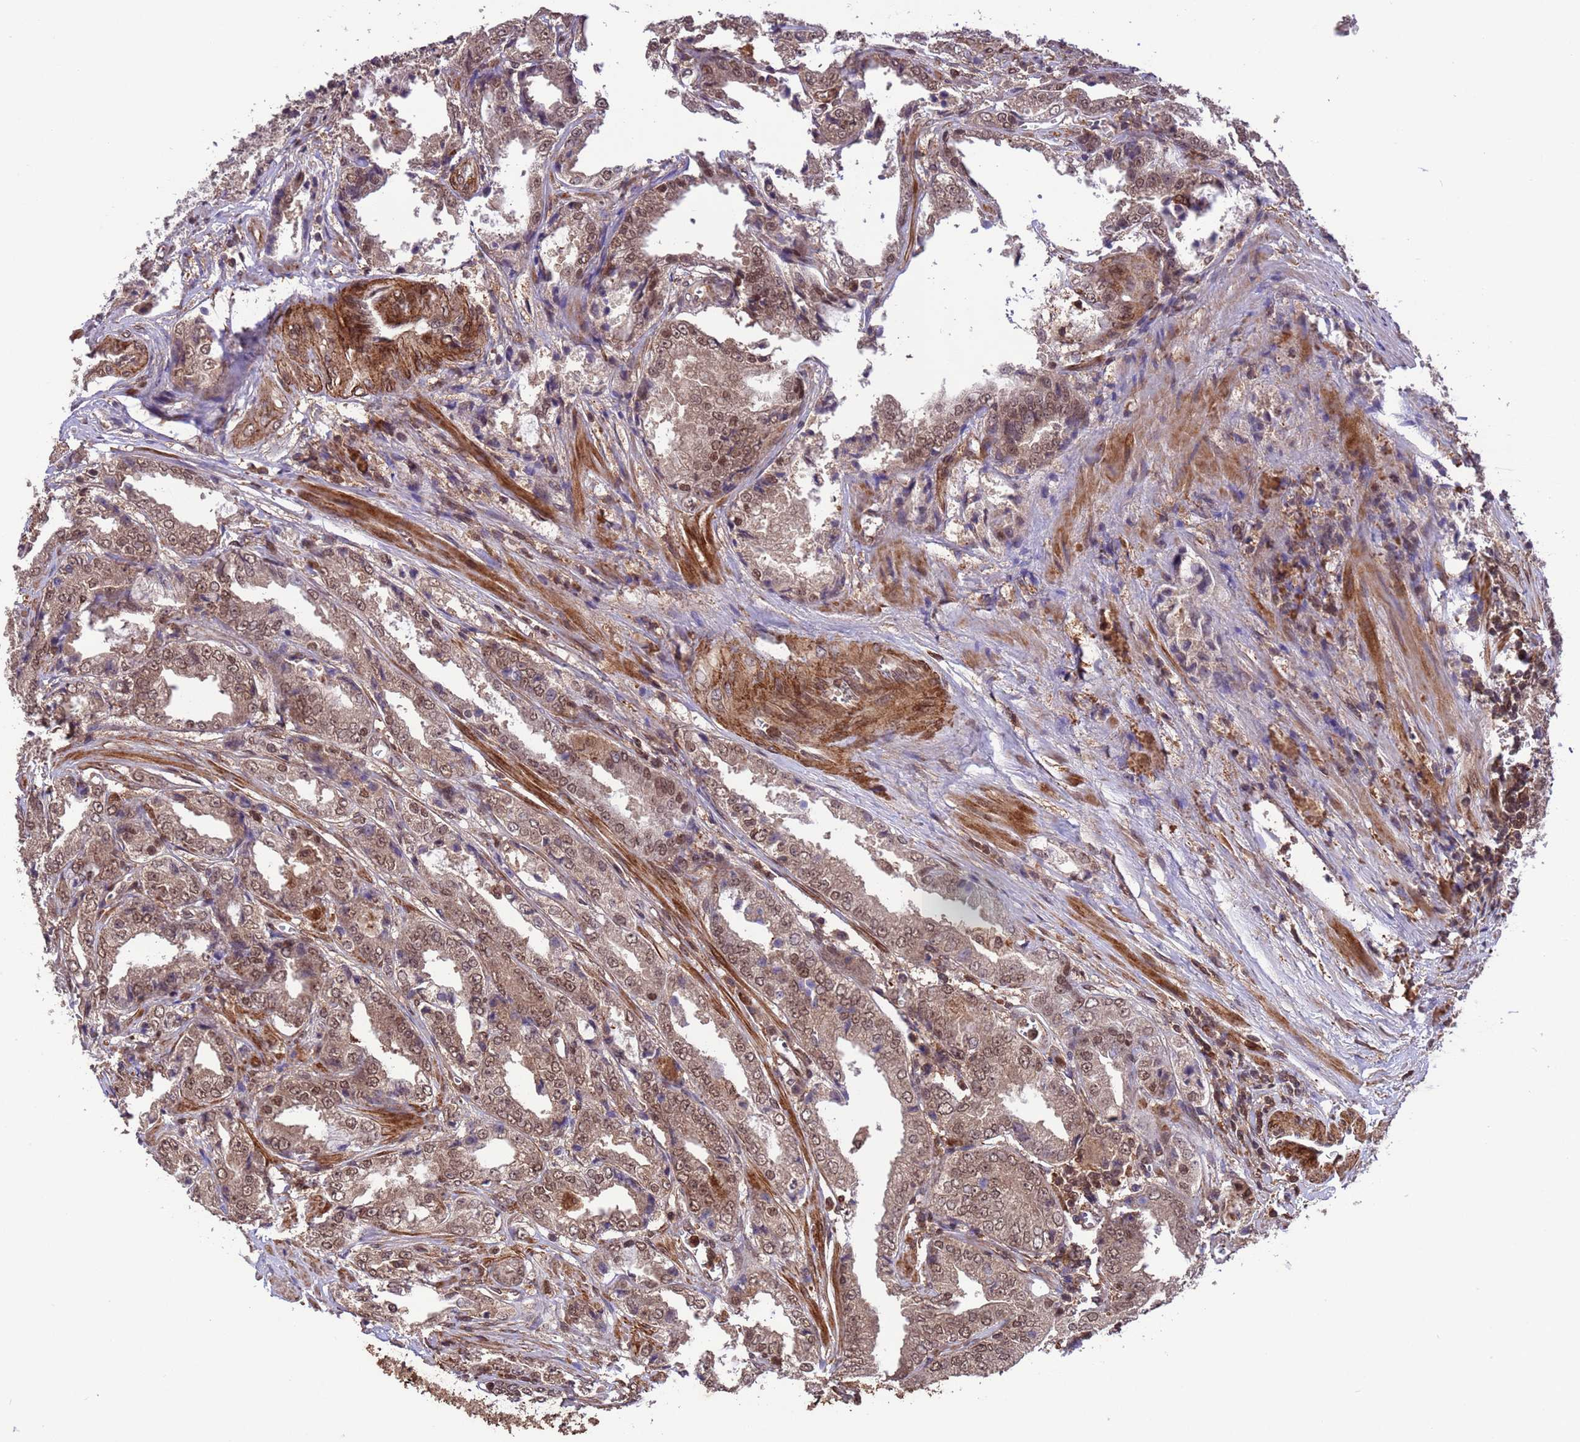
{"staining": {"intensity": "moderate", "quantity": ">75%", "location": "nuclear"}, "tissue": "prostate cancer", "cell_type": "Tumor cells", "image_type": "cancer", "snomed": [{"axis": "morphology", "description": "Adenocarcinoma, High grade"}, {"axis": "topography", "description": "Prostate"}], "caption": "The photomicrograph reveals a brown stain indicating the presence of a protein in the nuclear of tumor cells in prostate adenocarcinoma (high-grade). Using DAB (brown) and hematoxylin (blue) stains, captured at high magnification using brightfield microscopy.", "gene": "VSTM4", "patient": {"sex": "male", "age": 72}}